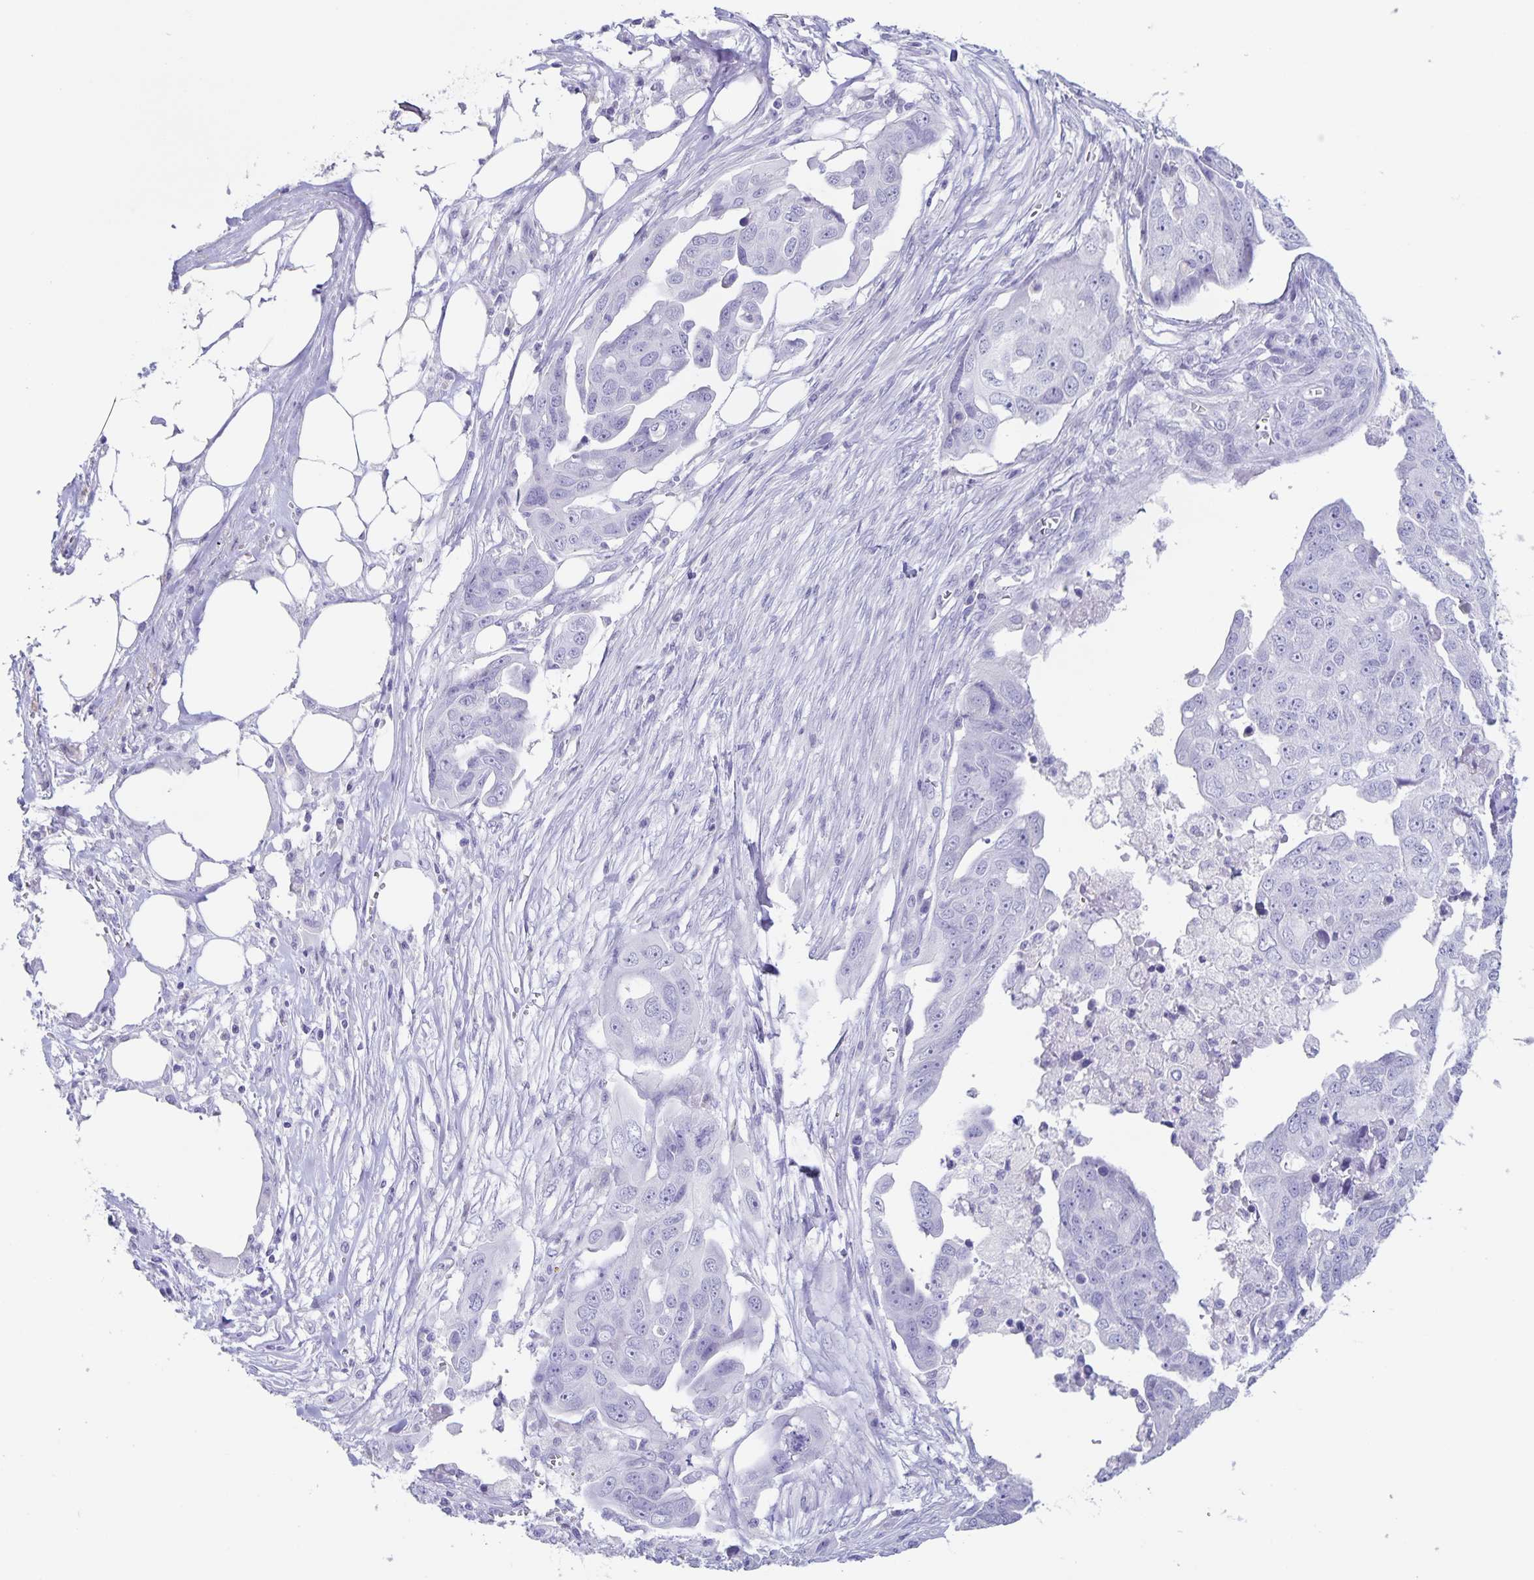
{"staining": {"intensity": "negative", "quantity": "none", "location": "none"}, "tissue": "ovarian cancer", "cell_type": "Tumor cells", "image_type": "cancer", "snomed": [{"axis": "morphology", "description": "Carcinoma, endometroid"}, {"axis": "topography", "description": "Ovary"}], "caption": "Tumor cells are negative for brown protein staining in ovarian cancer (endometroid carcinoma). (DAB (3,3'-diaminobenzidine) immunohistochemistry, high magnification).", "gene": "AQP4", "patient": {"sex": "female", "age": 70}}